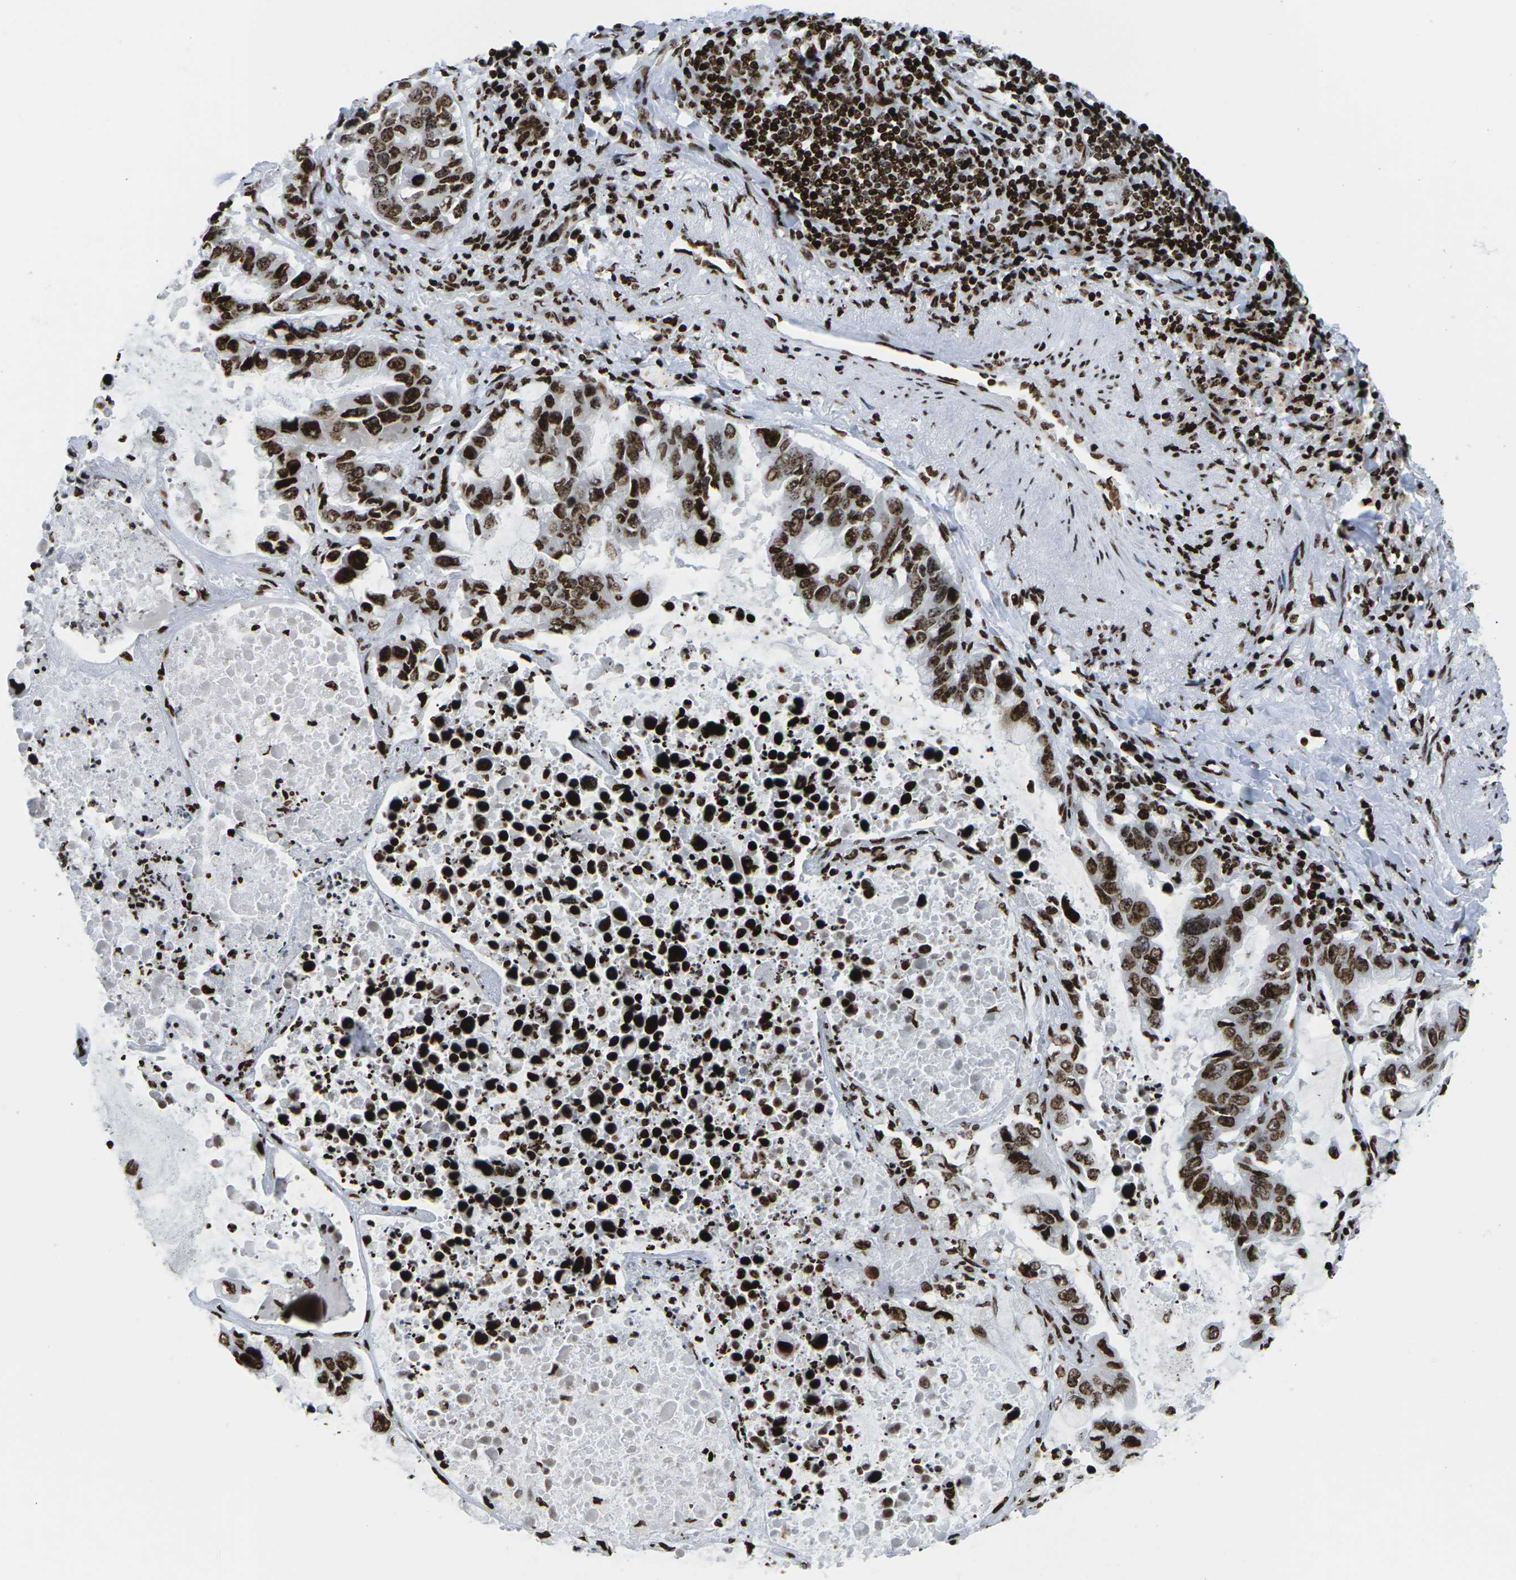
{"staining": {"intensity": "strong", "quantity": ">75%", "location": "nuclear"}, "tissue": "lung cancer", "cell_type": "Tumor cells", "image_type": "cancer", "snomed": [{"axis": "morphology", "description": "Adenocarcinoma, NOS"}, {"axis": "topography", "description": "Lung"}], "caption": "Protein analysis of lung adenocarcinoma tissue displays strong nuclear staining in about >75% of tumor cells.", "gene": "H1-4", "patient": {"sex": "male", "age": 64}}